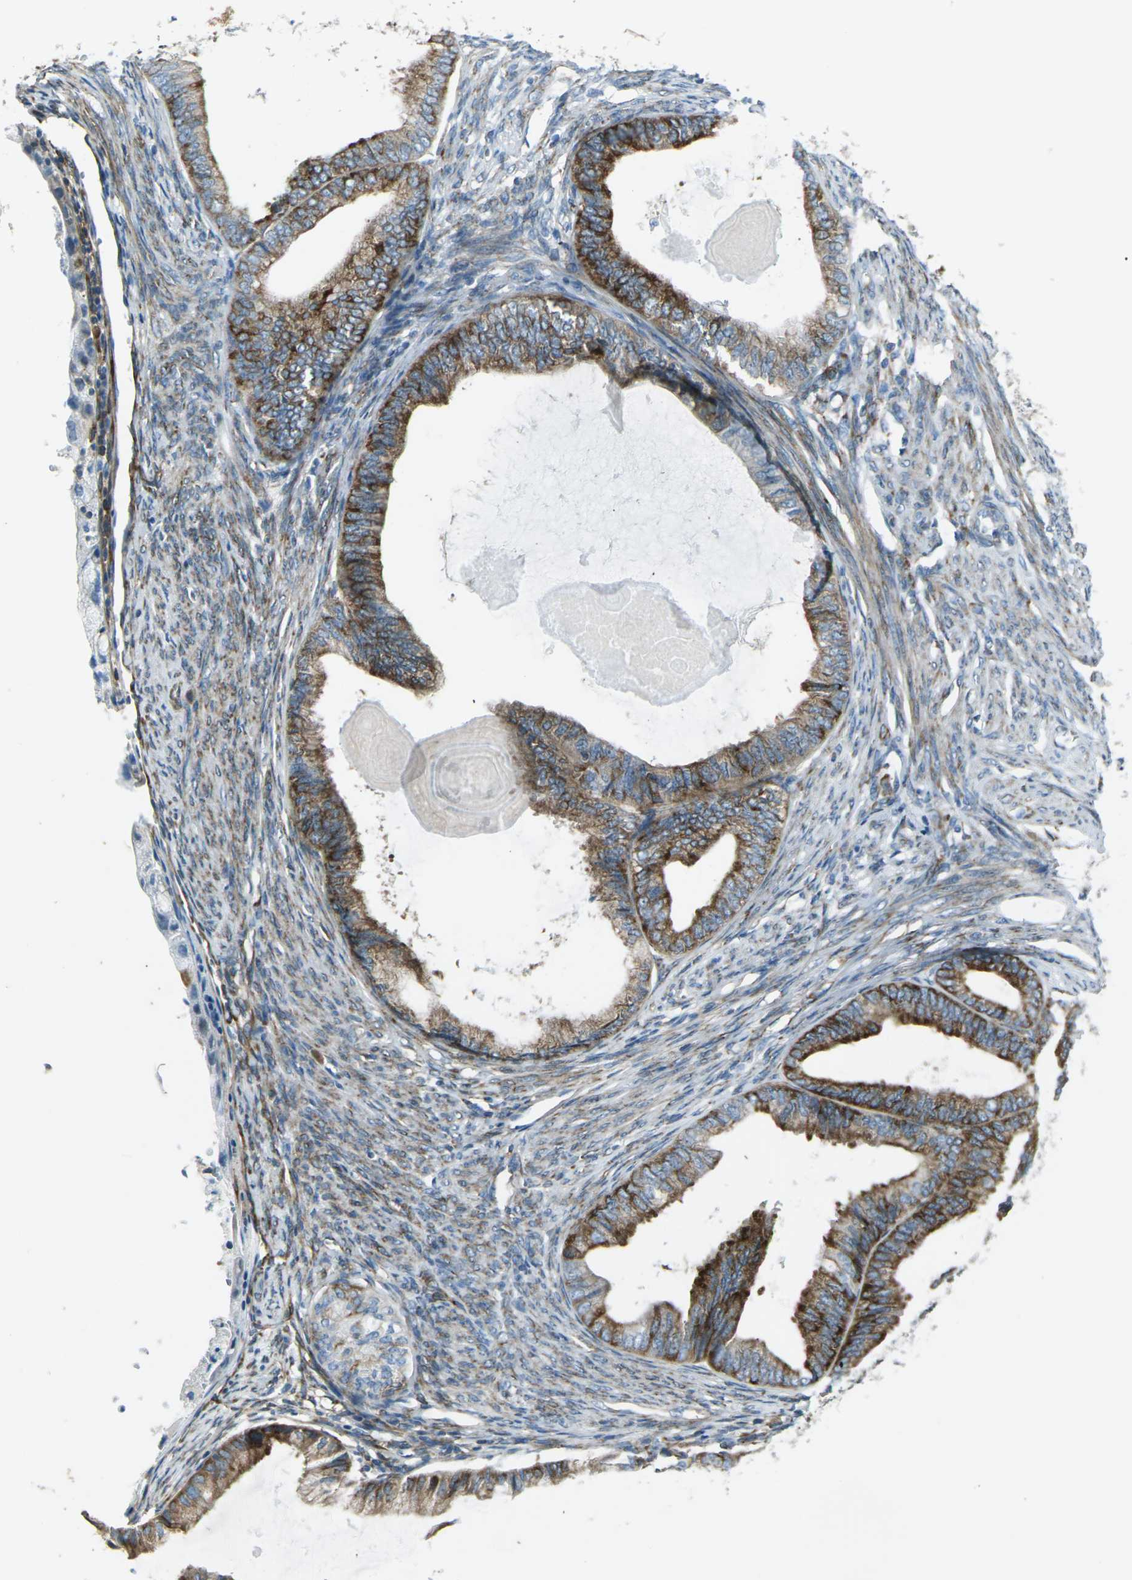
{"staining": {"intensity": "strong", "quantity": ">75%", "location": "cytoplasmic/membranous"}, "tissue": "endometrial cancer", "cell_type": "Tumor cells", "image_type": "cancer", "snomed": [{"axis": "morphology", "description": "Adenocarcinoma, NOS"}, {"axis": "topography", "description": "Endometrium"}], "caption": "Human endometrial cancer (adenocarcinoma) stained with a protein marker shows strong staining in tumor cells.", "gene": "CELSR2", "patient": {"sex": "female", "age": 86}}